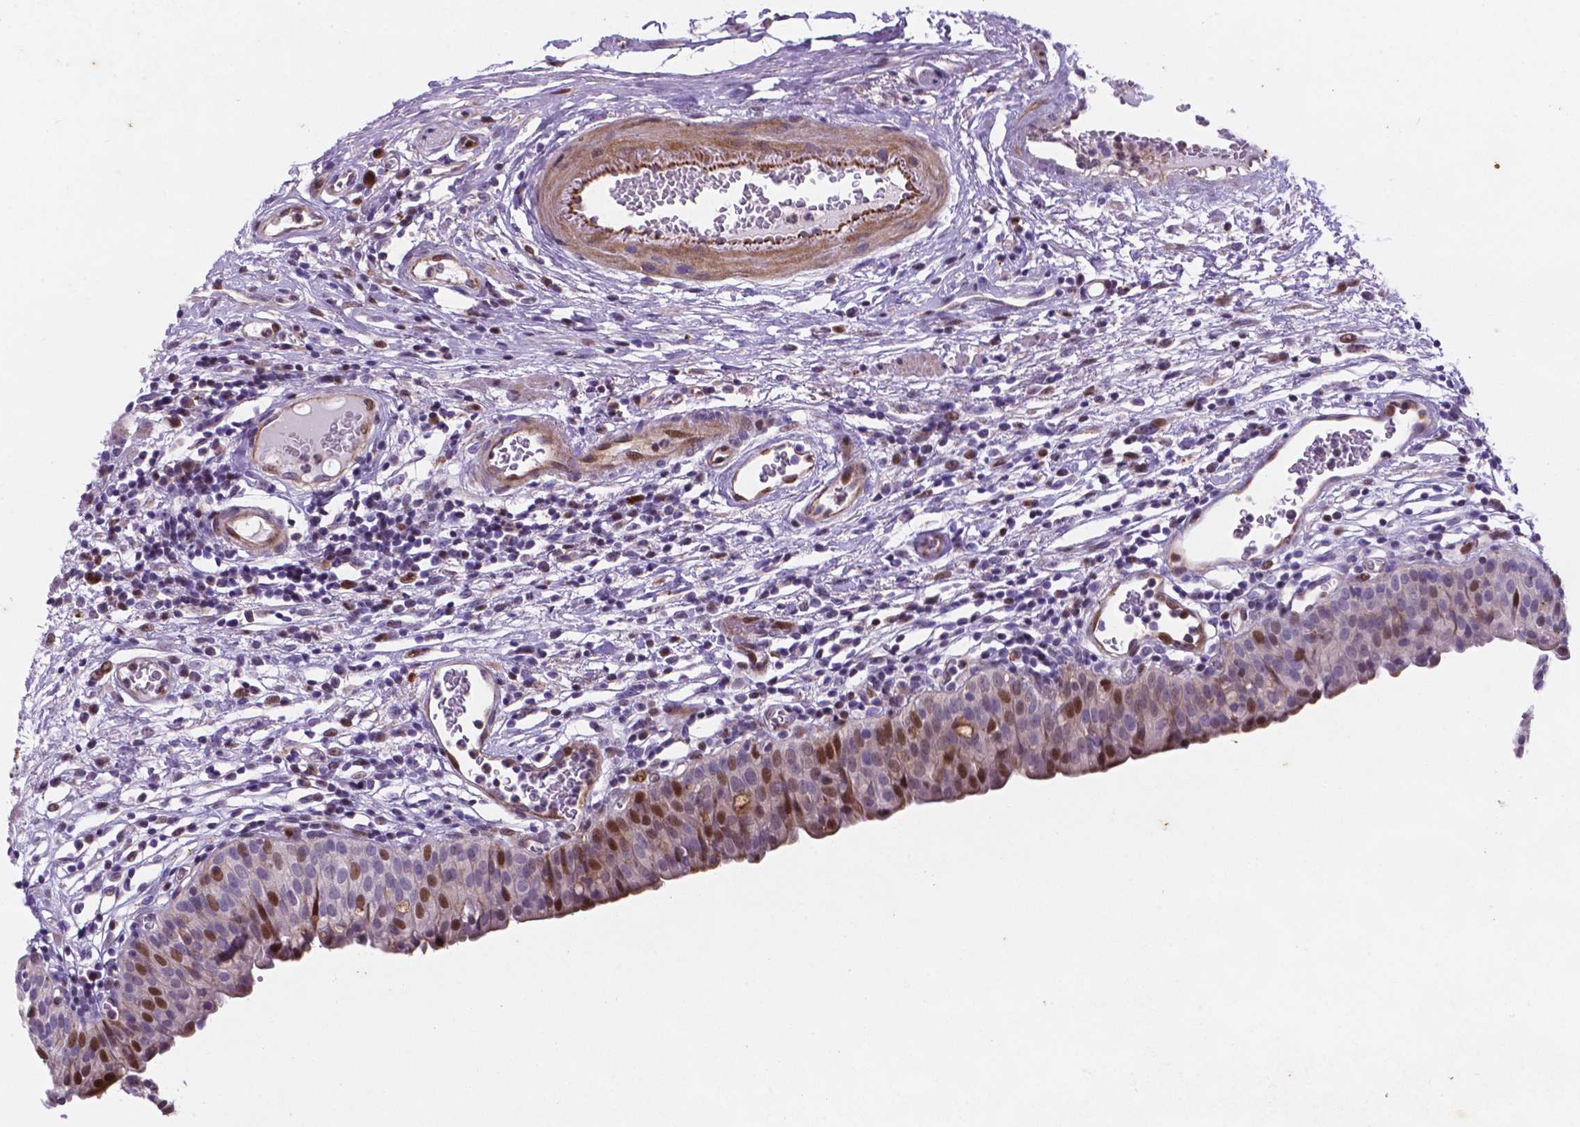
{"staining": {"intensity": "moderate", "quantity": "25%-75%", "location": "nuclear"}, "tissue": "urinary bladder", "cell_type": "Urothelial cells", "image_type": "normal", "snomed": [{"axis": "morphology", "description": "Normal tissue, NOS"}, {"axis": "morphology", "description": "Inflammation, NOS"}, {"axis": "topography", "description": "Urinary bladder"}], "caption": "Urinary bladder stained with immunohistochemistry exhibits moderate nuclear staining in about 25%-75% of urothelial cells.", "gene": "TM4SF20", "patient": {"sex": "male", "age": 57}}